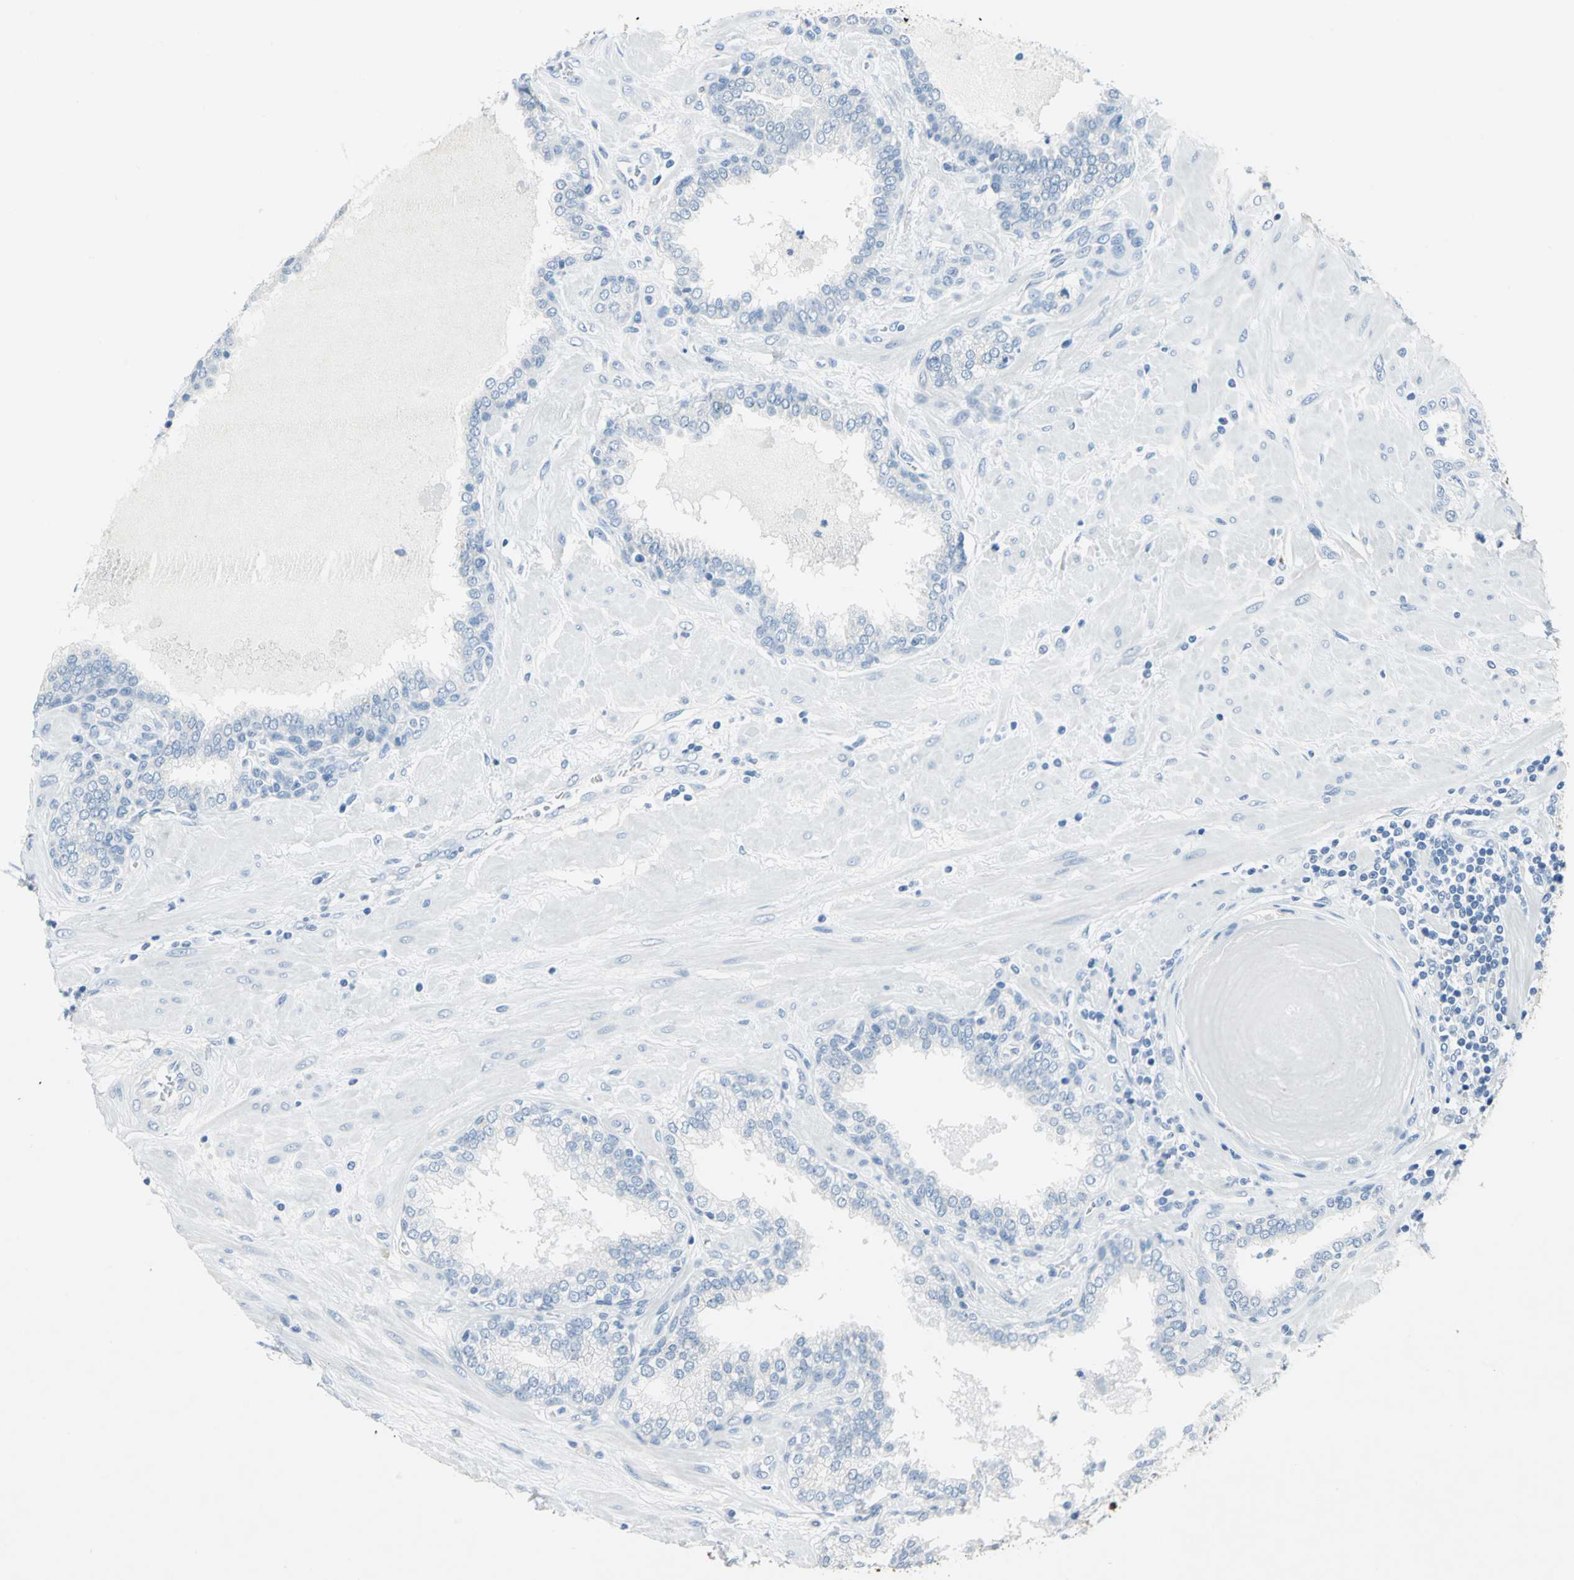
{"staining": {"intensity": "negative", "quantity": "none", "location": "none"}, "tissue": "prostate", "cell_type": "Glandular cells", "image_type": "normal", "snomed": [{"axis": "morphology", "description": "Normal tissue, NOS"}, {"axis": "topography", "description": "Prostate"}], "caption": "This is a micrograph of immunohistochemistry (IHC) staining of unremarkable prostate, which shows no expression in glandular cells.", "gene": "PKLR", "patient": {"sex": "male", "age": 51}}